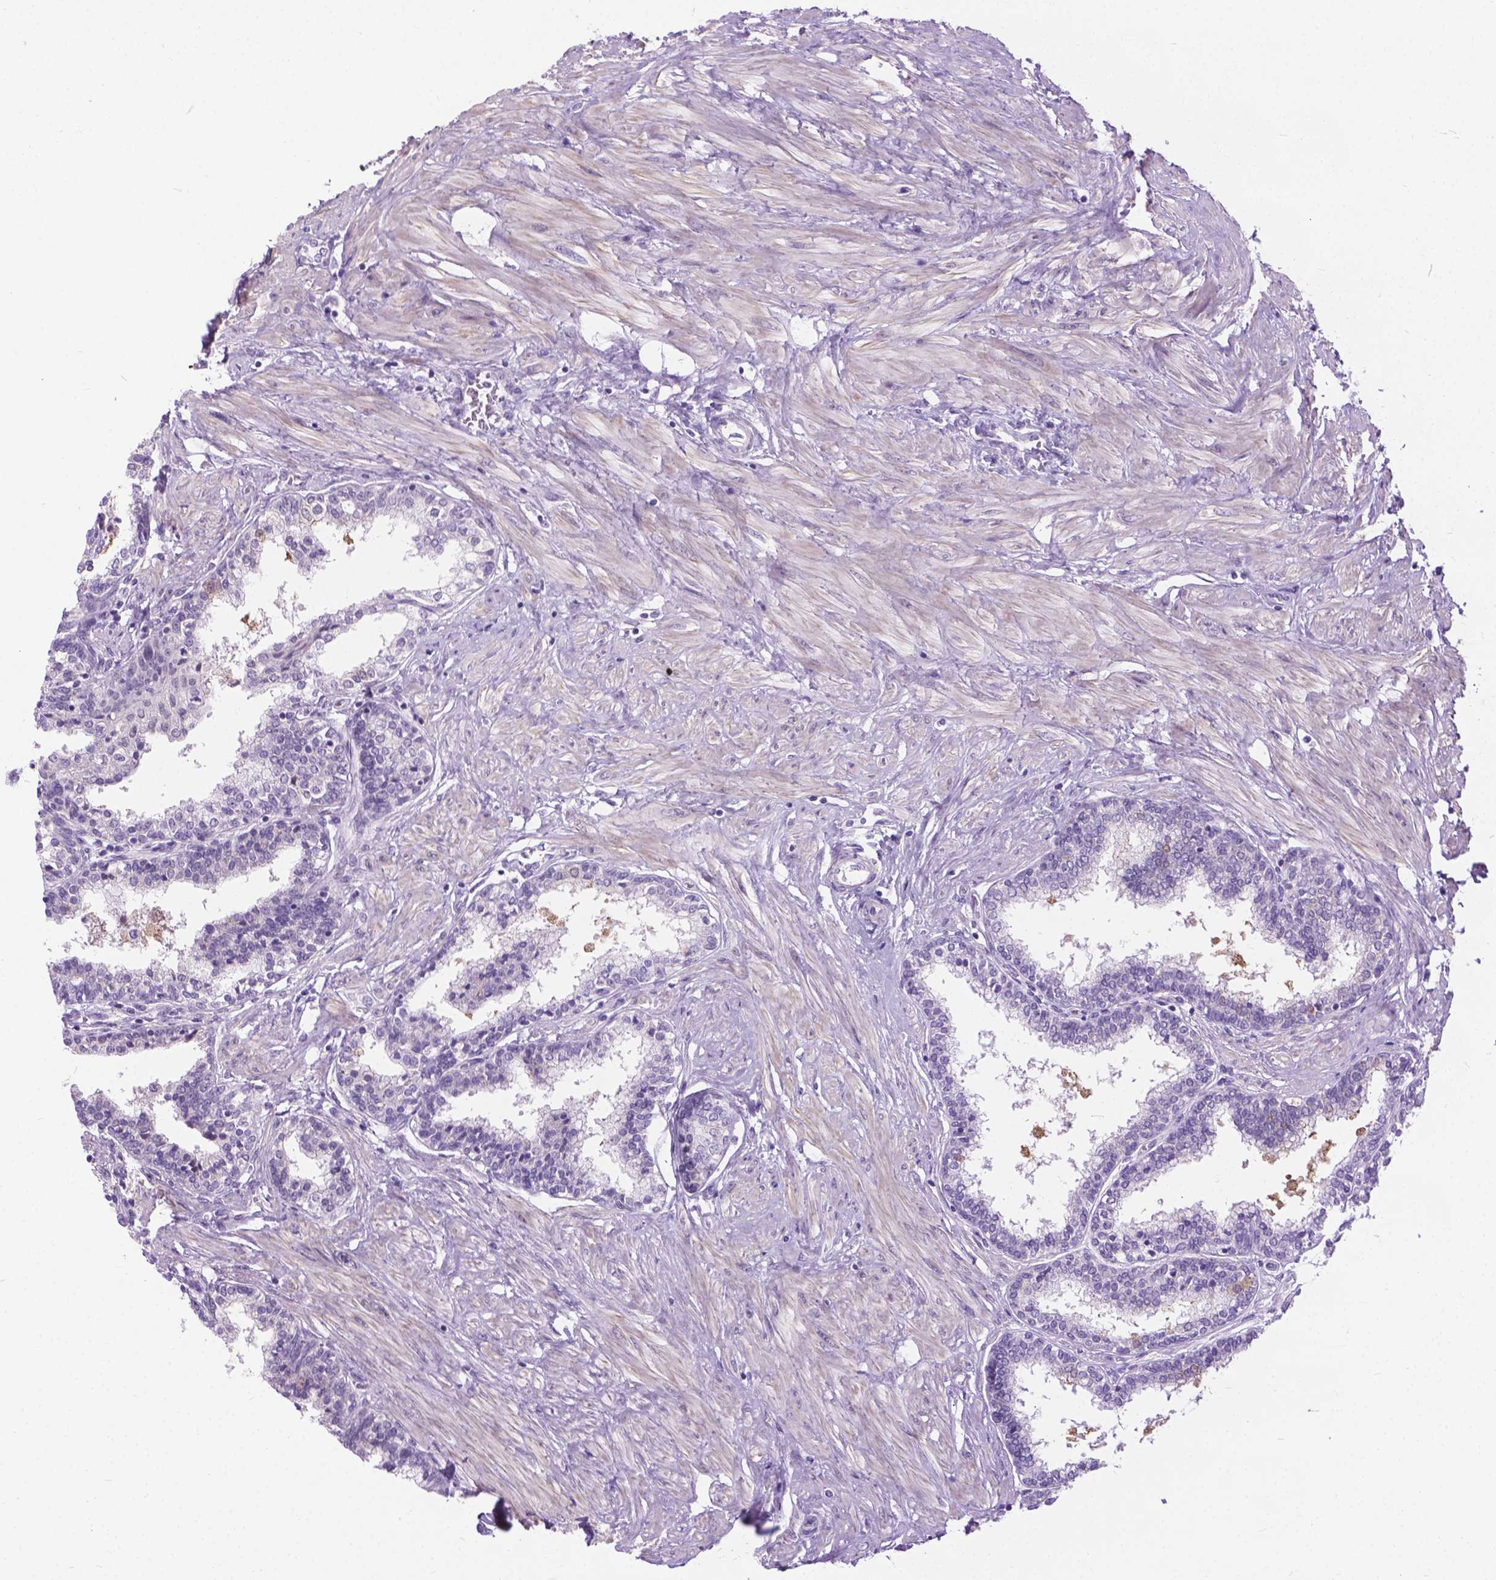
{"staining": {"intensity": "negative", "quantity": "none", "location": "none"}, "tissue": "prostate", "cell_type": "Glandular cells", "image_type": "normal", "snomed": [{"axis": "morphology", "description": "Normal tissue, NOS"}, {"axis": "topography", "description": "Prostate"}], "caption": "Protein analysis of normal prostate reveals no significant positivity in glandular cells. (DAB (3,3'-diaminobenzidine) immunohistochemistry visualized using brightfield microscopy, high magnification).", "gene": "APCDD1L", "patient": {"sex": "male", "age": 55}}